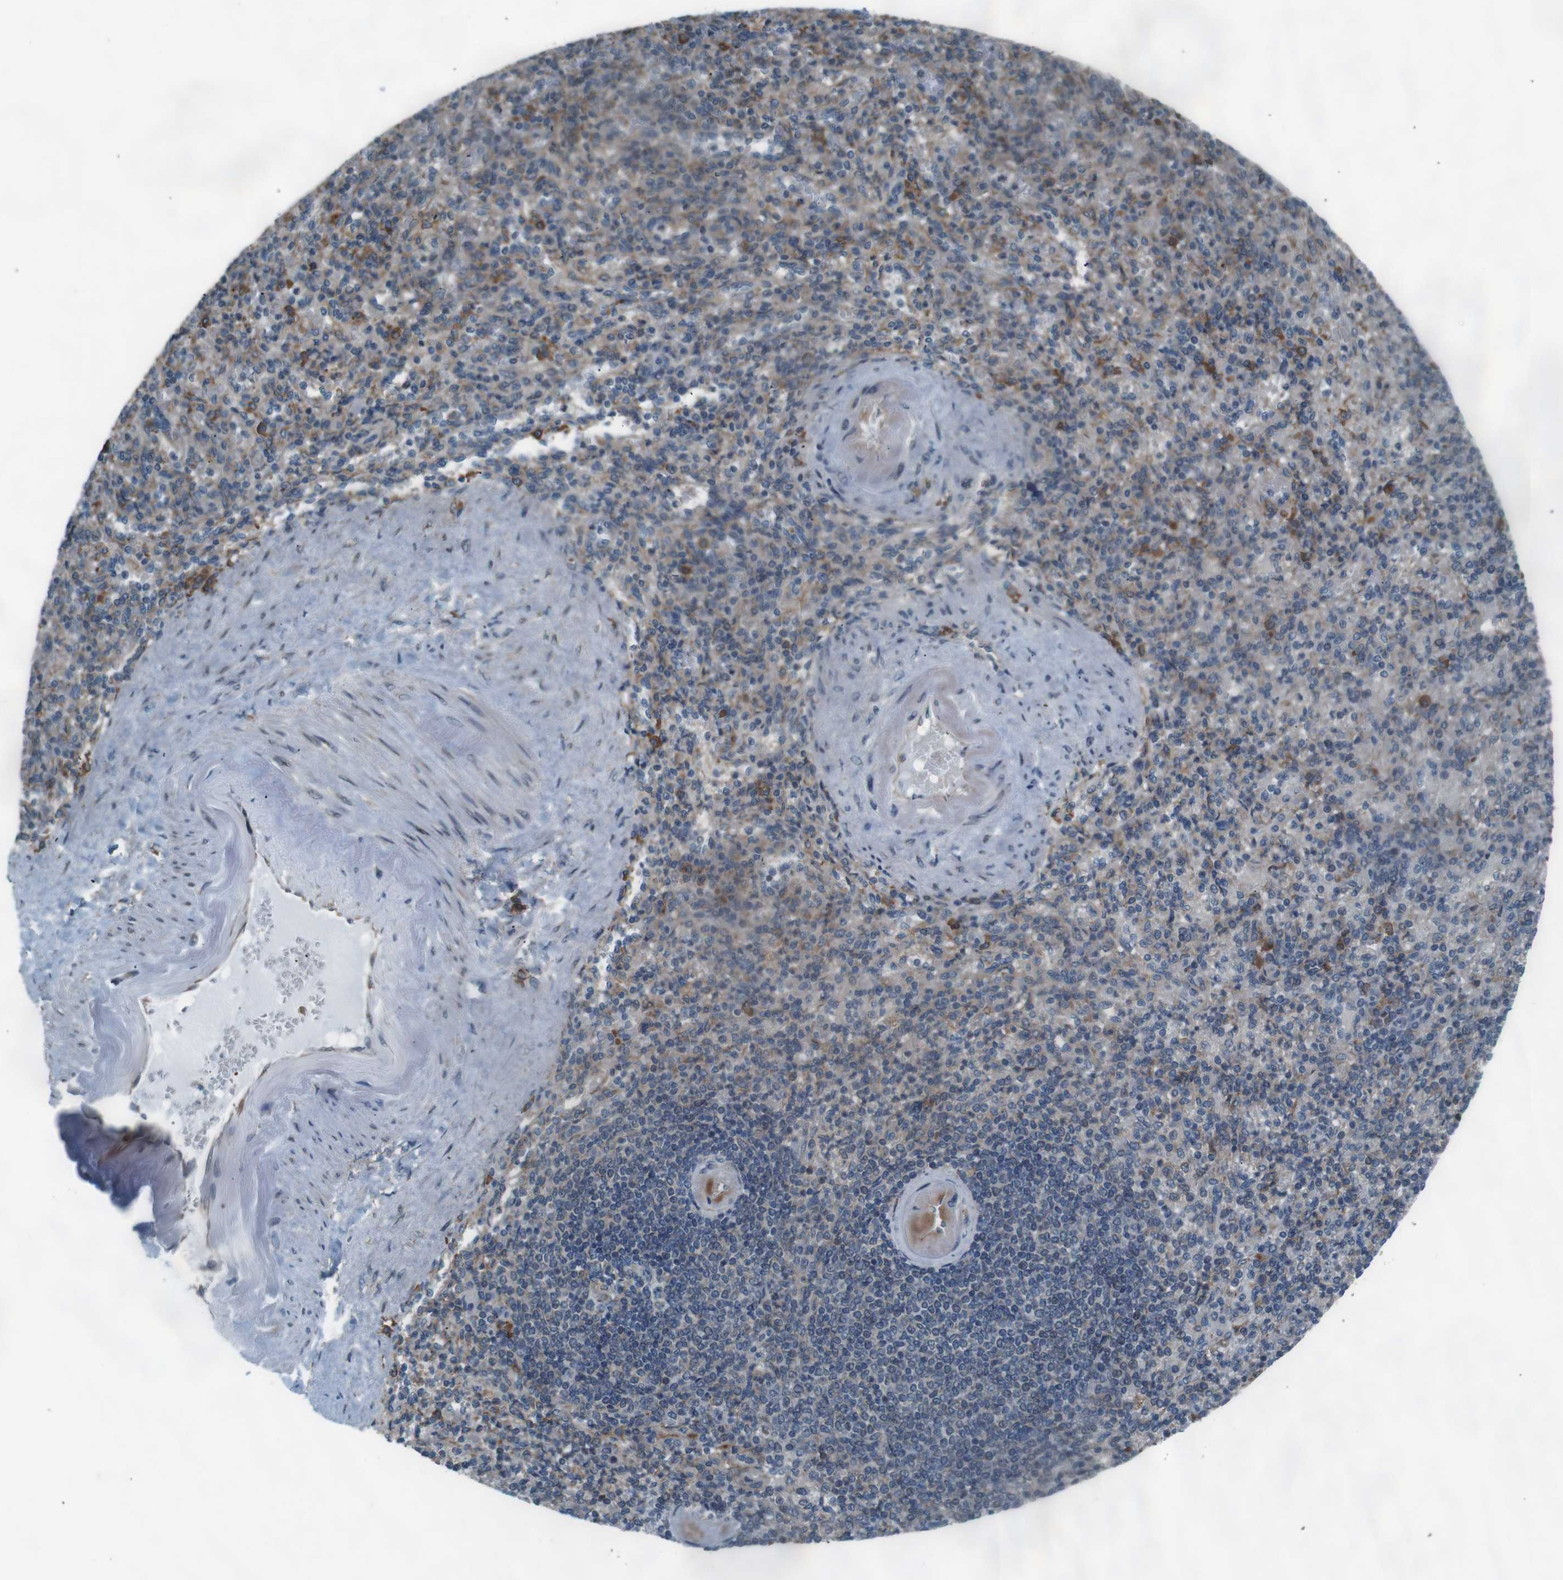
{"staining": {"intensity": "moderate", "quantity": ">75%", "location": "cytoplasmic/membranous"}, "tissue": "spleen", "cell_type": "Cells in red pulp", "image_type": "normal", "snomed": [{"axis": "morphology", "description": "Normal tissue, NOS"}, {"axis": "topography", "description": "Spleen"}], "caption": "Immunohistochemistry of benign human spleen exhibits medium levels of moderate cytoplasmic/membranous expression in approximately >75% of cells in red pulp. Using DAB (3,3'-diaminobenzidine) (brown) and hematoxylin (blue) stains, captured at high magnification using brightfield microscopy.", "gene": "SIGMAR1", "patient": {"sex": "female", "age": 74}}